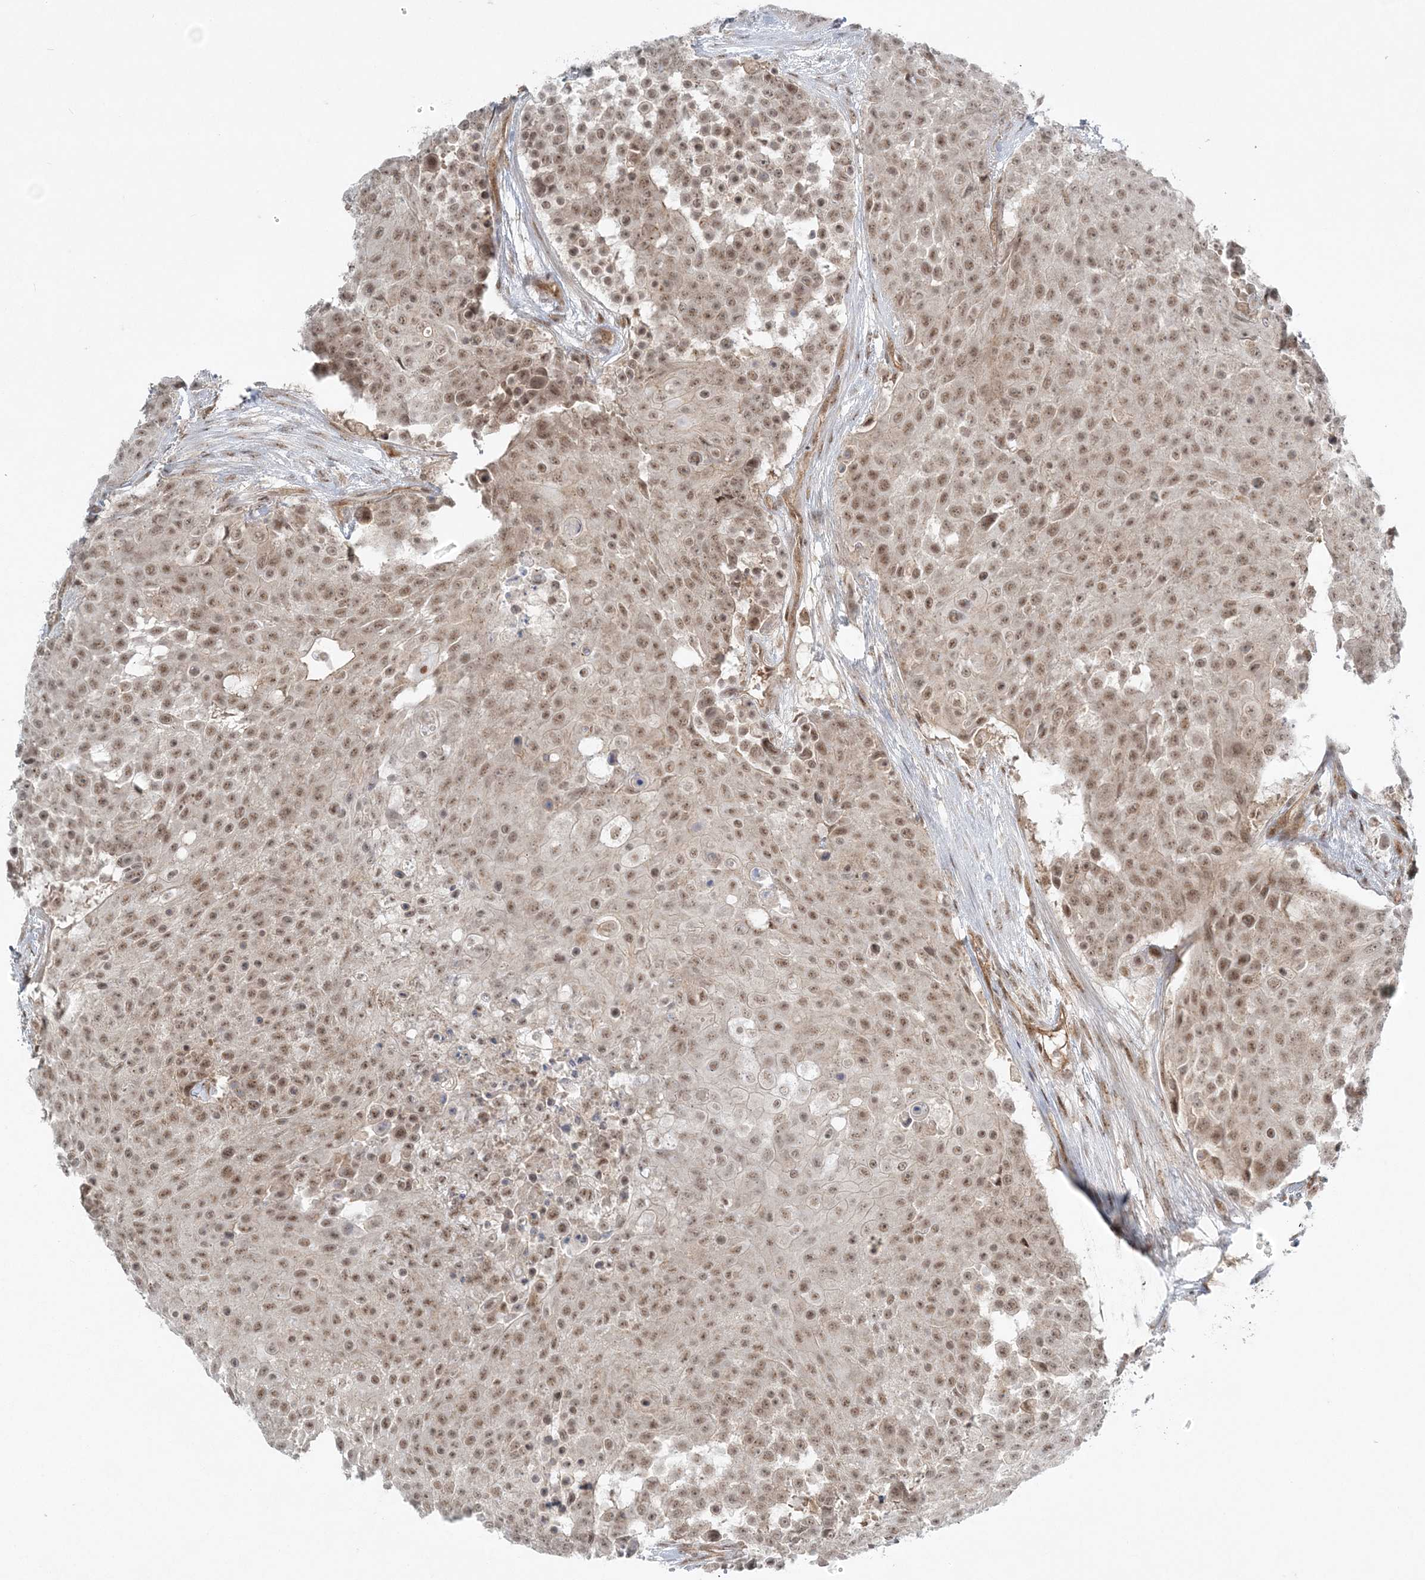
{"staining": {"intensity": "moderate", "quantity": ">75%", "location": "nuclear"}, "tissue": "urothelial cancer", "cell_type": "Tumor cells", "image_type": "cancer", "snomed": [{"axis": "morphology", "description": "Urothelial carcinoma, High grade"}, {"axis": "topography", "description": "Urinary bladder"}], "caption": "A histopathology image of urothelial cancer stained for a protein shows moderate nuclear brown staining in tumor cells.", "gene": "ATP11A", "patient": {"sex": "female", "age": 63}}